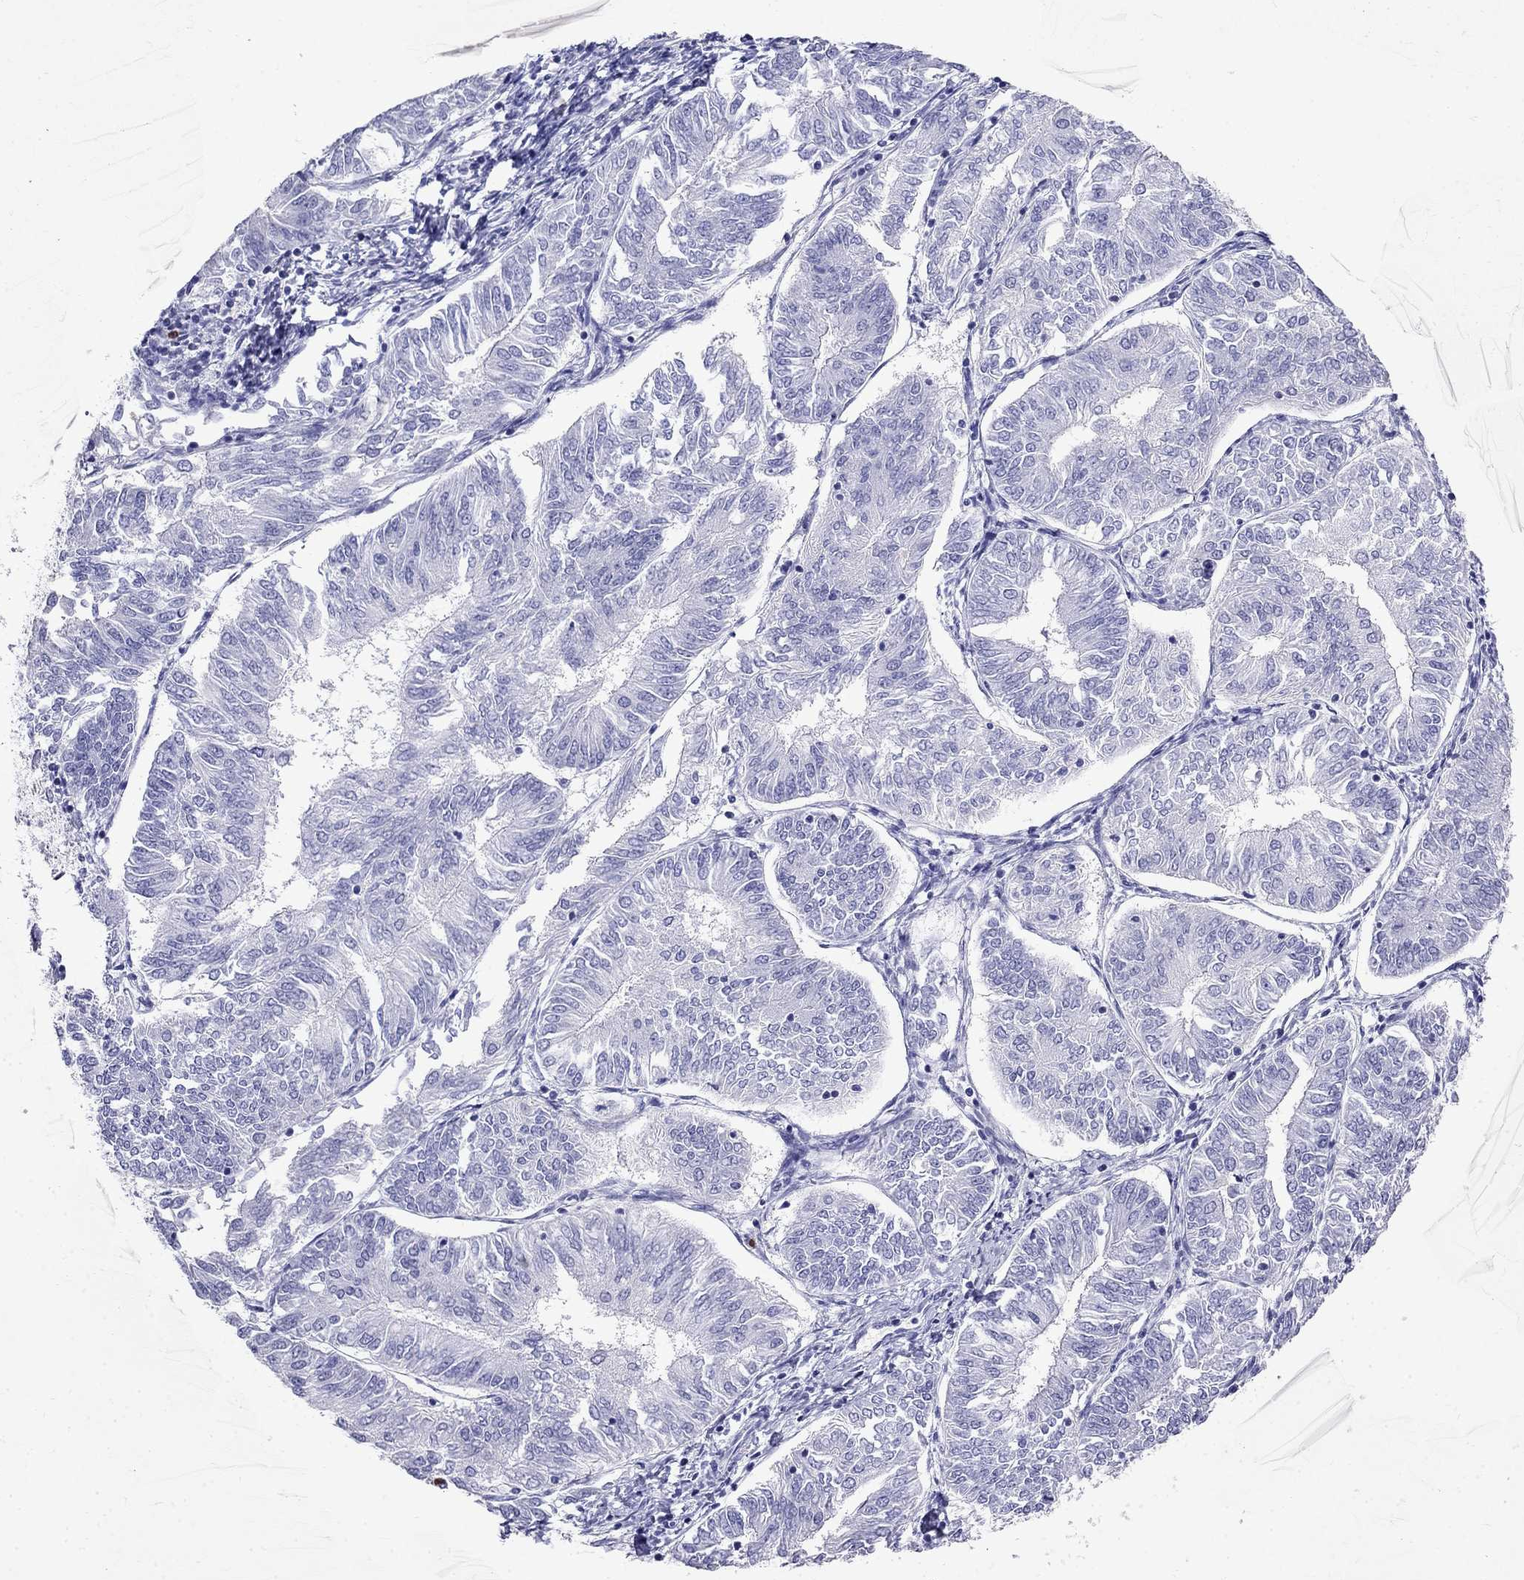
{"staining": {"intensity": "negative", "quantity": "none", "location": "none"}, "tissue": "endometrial cancer", "cell_type": "Tumor cells", "image_type": "cancer", "snomed": [{"axis": "morphology", "description": "Adenocarcinoma, NOS"}, {"axis": "topography", "description": "Endometrium"}], "caption": "Tumor cells show no significant protein expression in endometrial adenocarcinoma.", "gene": "PPP1R36", "patient": {"sex": "female", "age": 58}}